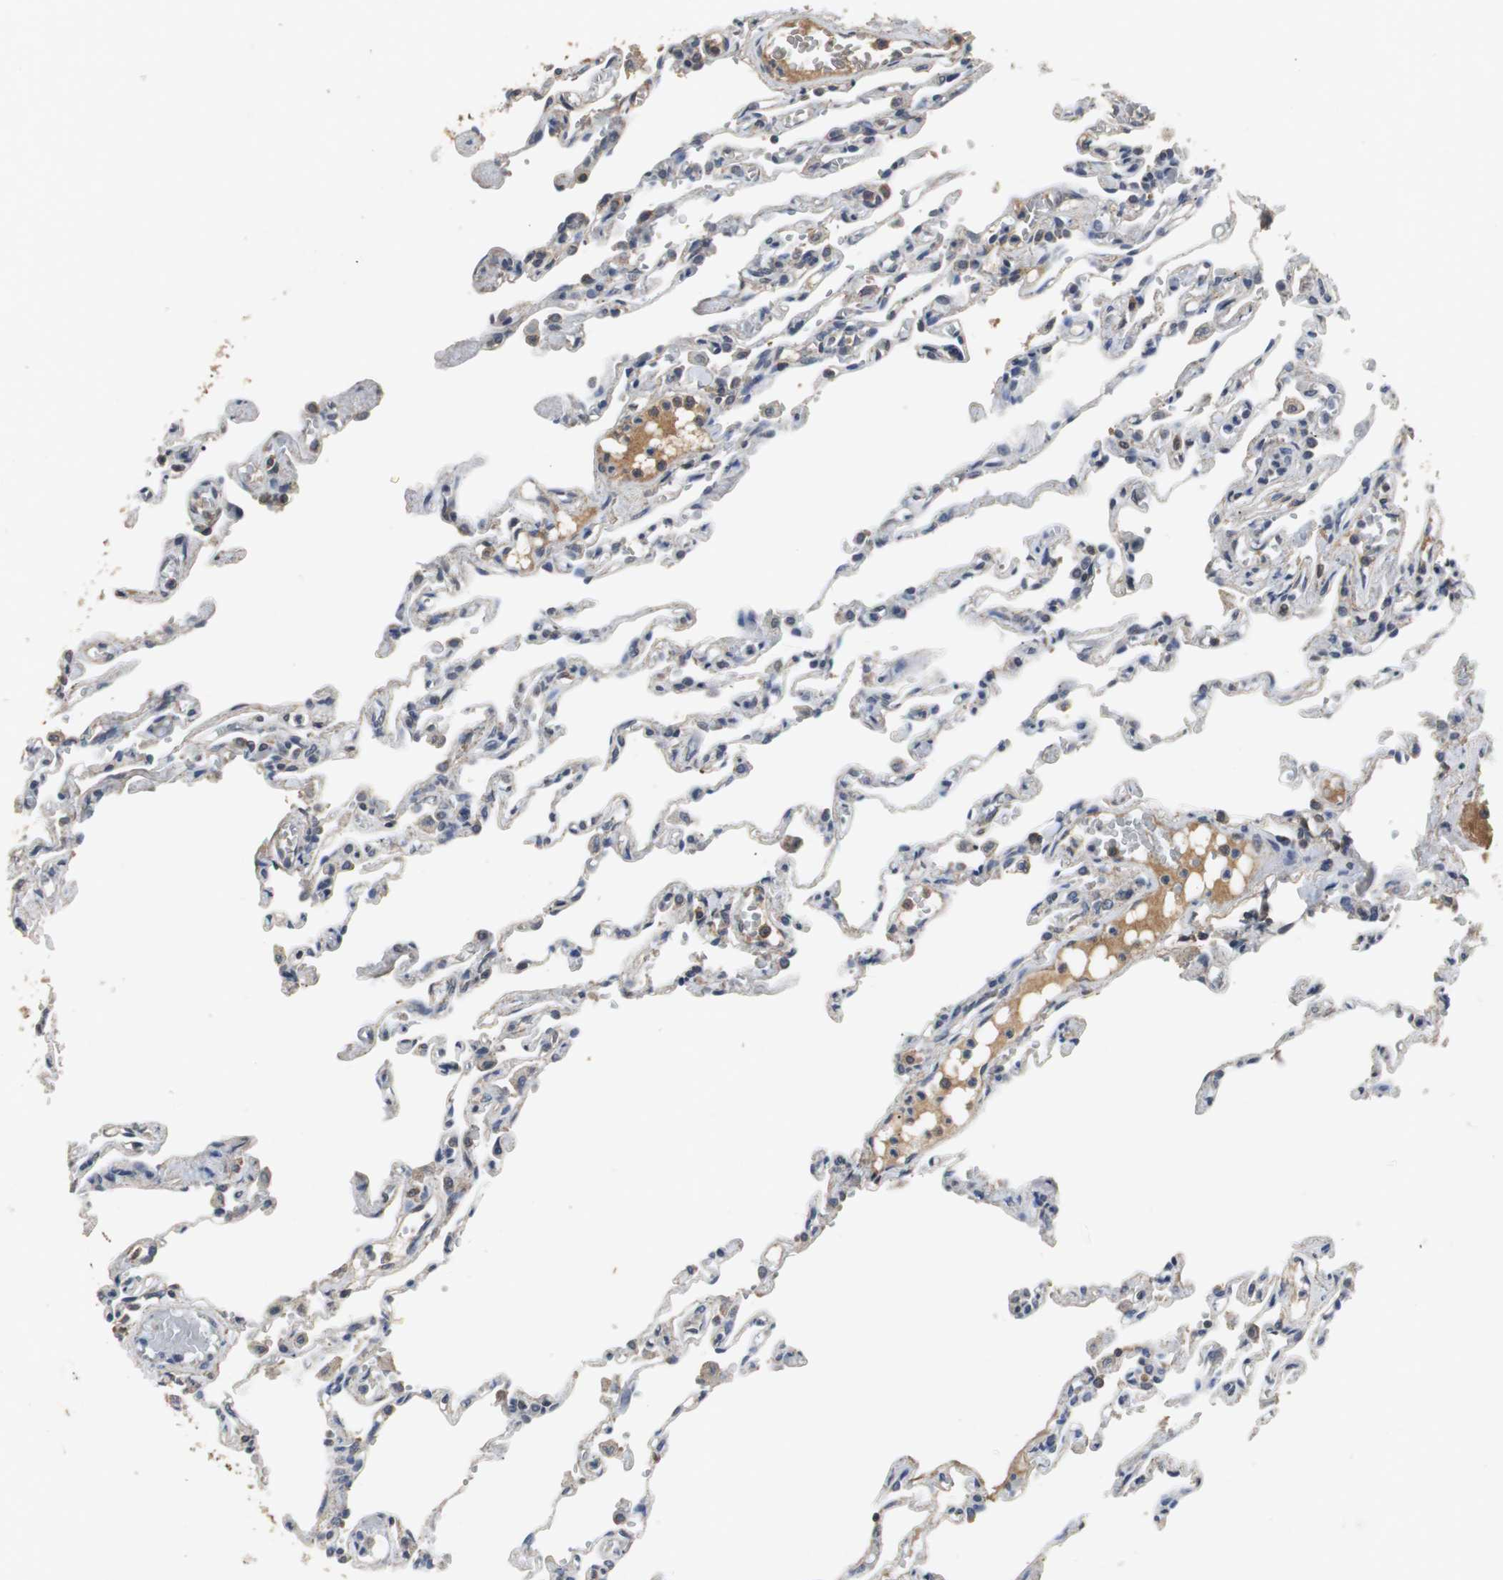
{"staining": {"intensity": "moderate", "quantity": "25%-75%", "location": "cytoplasmic/membranous"}, "tissue": "lung", "cell_type": "Alveolar cells", "image_type": "normal", "snomed": [{"axis": "morphology", "description": "Normal tissue, NOS"}, {"axis": "topography", "description": "Lung"}], "caption": "The image shows immunohistochemical staining of benign lung. There is moderate cytoplasmic/membranous expression is seen in approximately 25%-75% of alveolar cells.", "gene": "VBP1", "patient": {"sex": "male", "age": 21}}